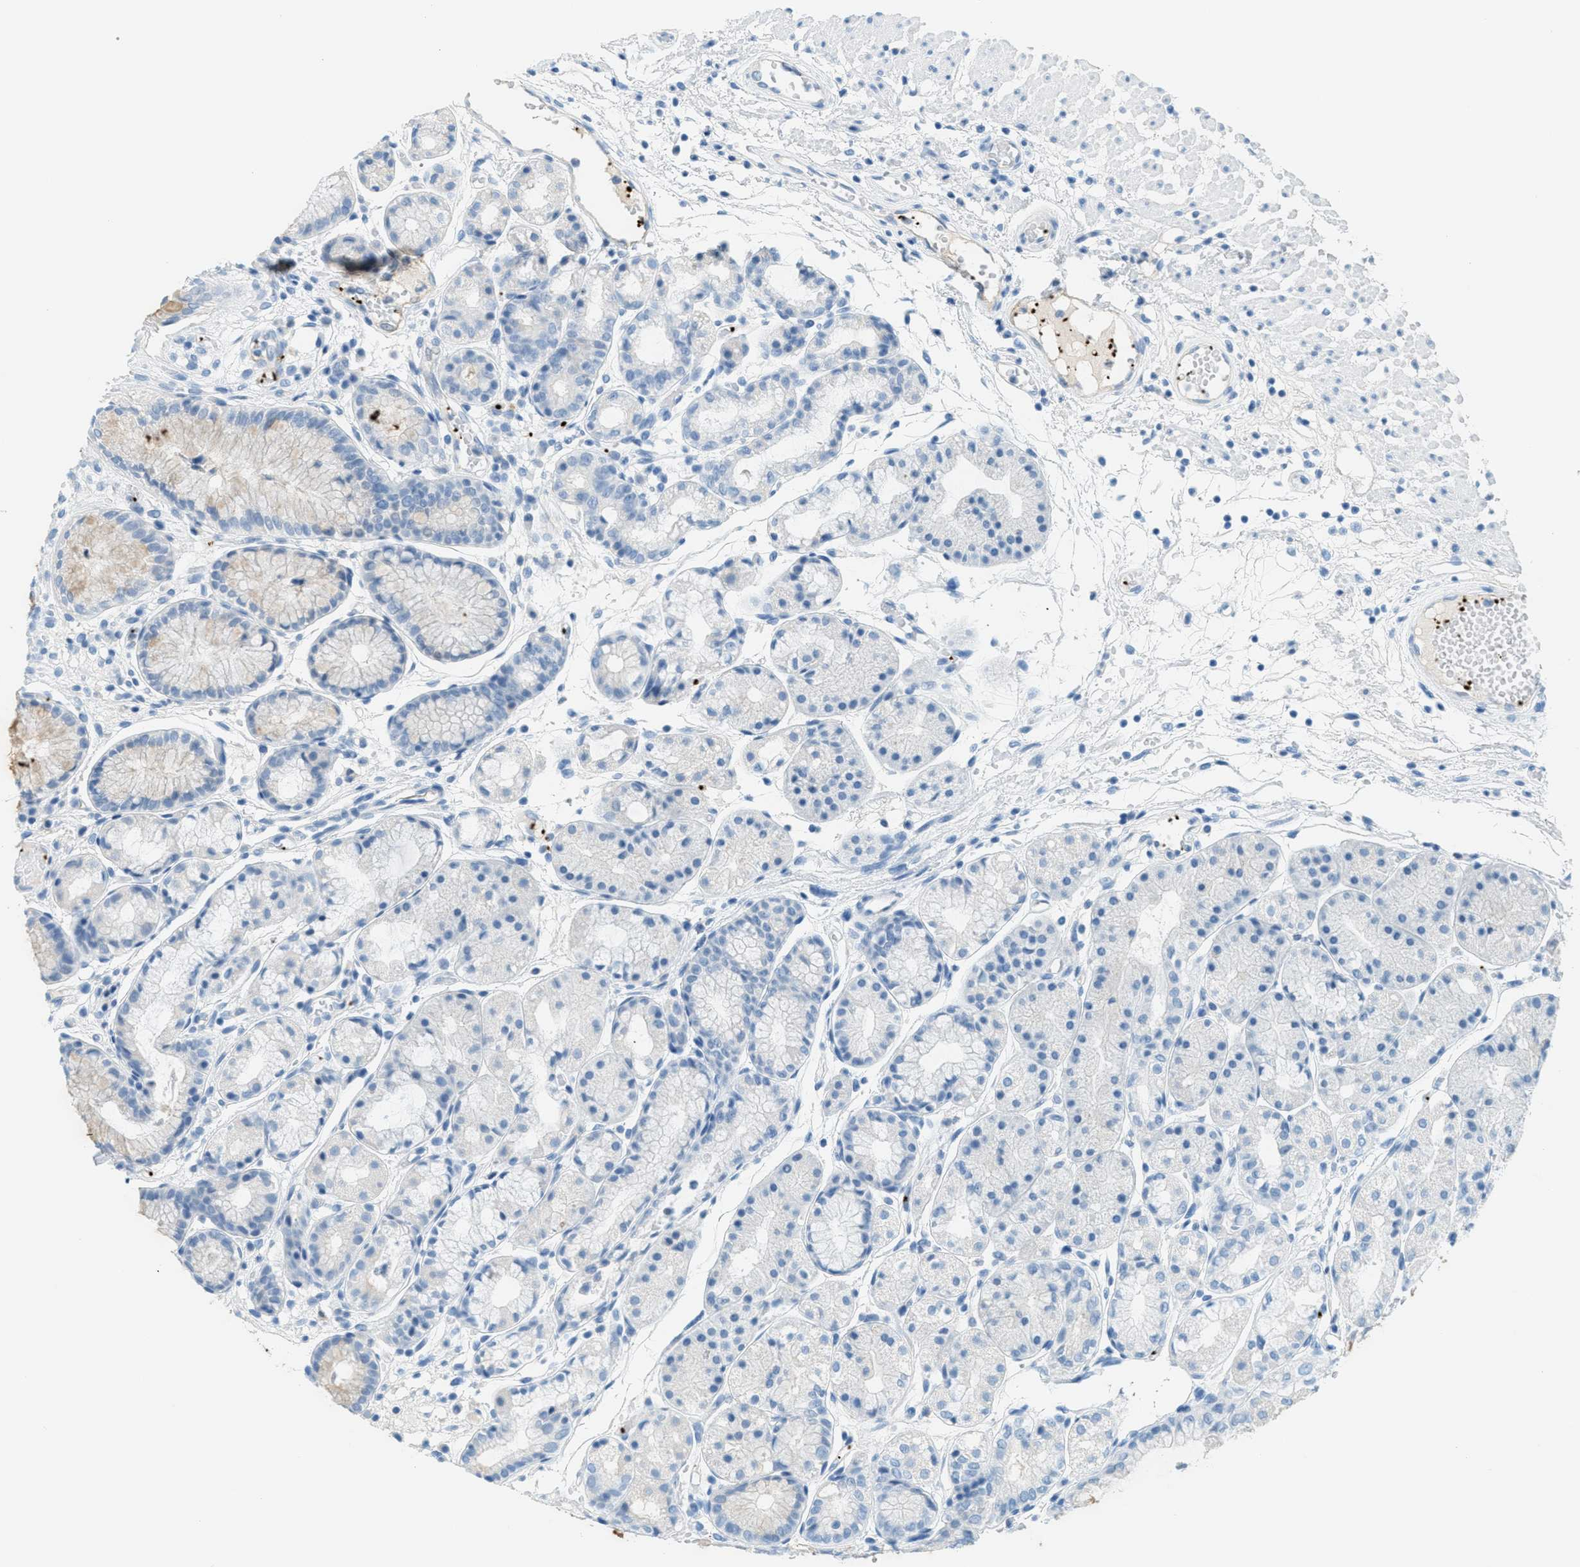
{"staining": {"intensity": "negative", "quantity": "none", "location": "none"}, "tissue": "stomach", "cell_type": "Glandular cells", "image_type": "normal", "snomed": [{"axis": "morphology", "description": "Normal tissue, NOS"}, {"axis": "topography", "description": "Stomach, upper"}], "caption": "Immunohistochemistry (IHC) of benign stomach shows no positivity in glandular cells. (DAB (3,3'-diaminobenzidine) immunohistochemistry visualized using brightfield microscopy, high magnification).", "gene": "PPBP", "patient": {"sex": "male", "age": 72}}